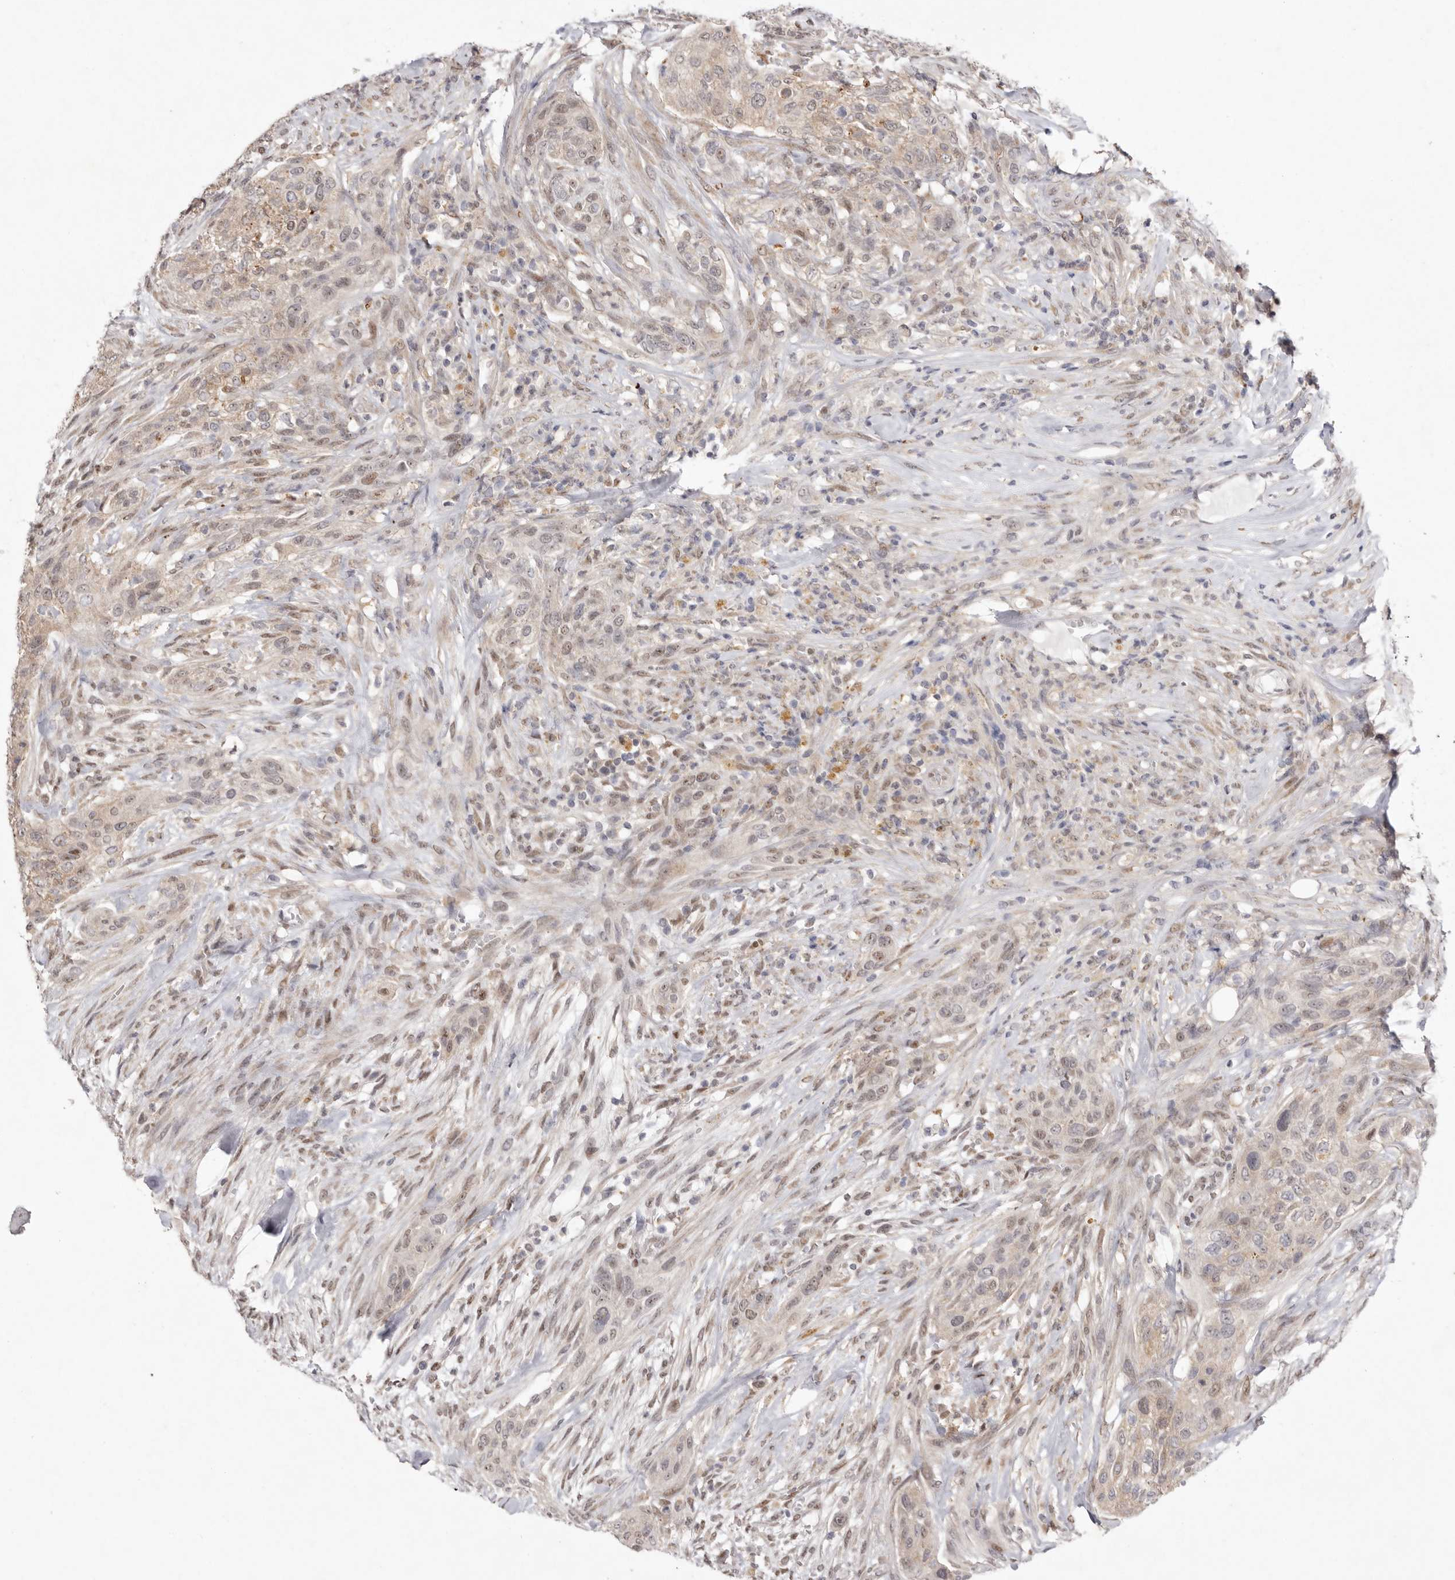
{"staining": {"intensity": "weak", "quantity": ">75%", "location": "cytoplasmic/membranous,nuclear"}, "tissue": "urothelial cancer", "cell_type": "Tumor cells", "image_type": "cancer", "snomed": [{"axis": "morphology", "description": "Urothelial carcinoma, High grade"}, {"axis": "topography", "description": "Urinary bladder"}], "caption": "Immunohistochemistry histopathology image of neoplastic tissue: high-grade urothelial carcinoma stained using immunohistochemistry (IHC) exhibits low levels of weak protein expression localized specifically in the cytoplasmic/membranous and nuclear of tumor cells, appearing as a cytoplasmic/membranous and nuclear brown color.", "gene": "TADA1", "patient": {"sex": "male", "age": 35}}